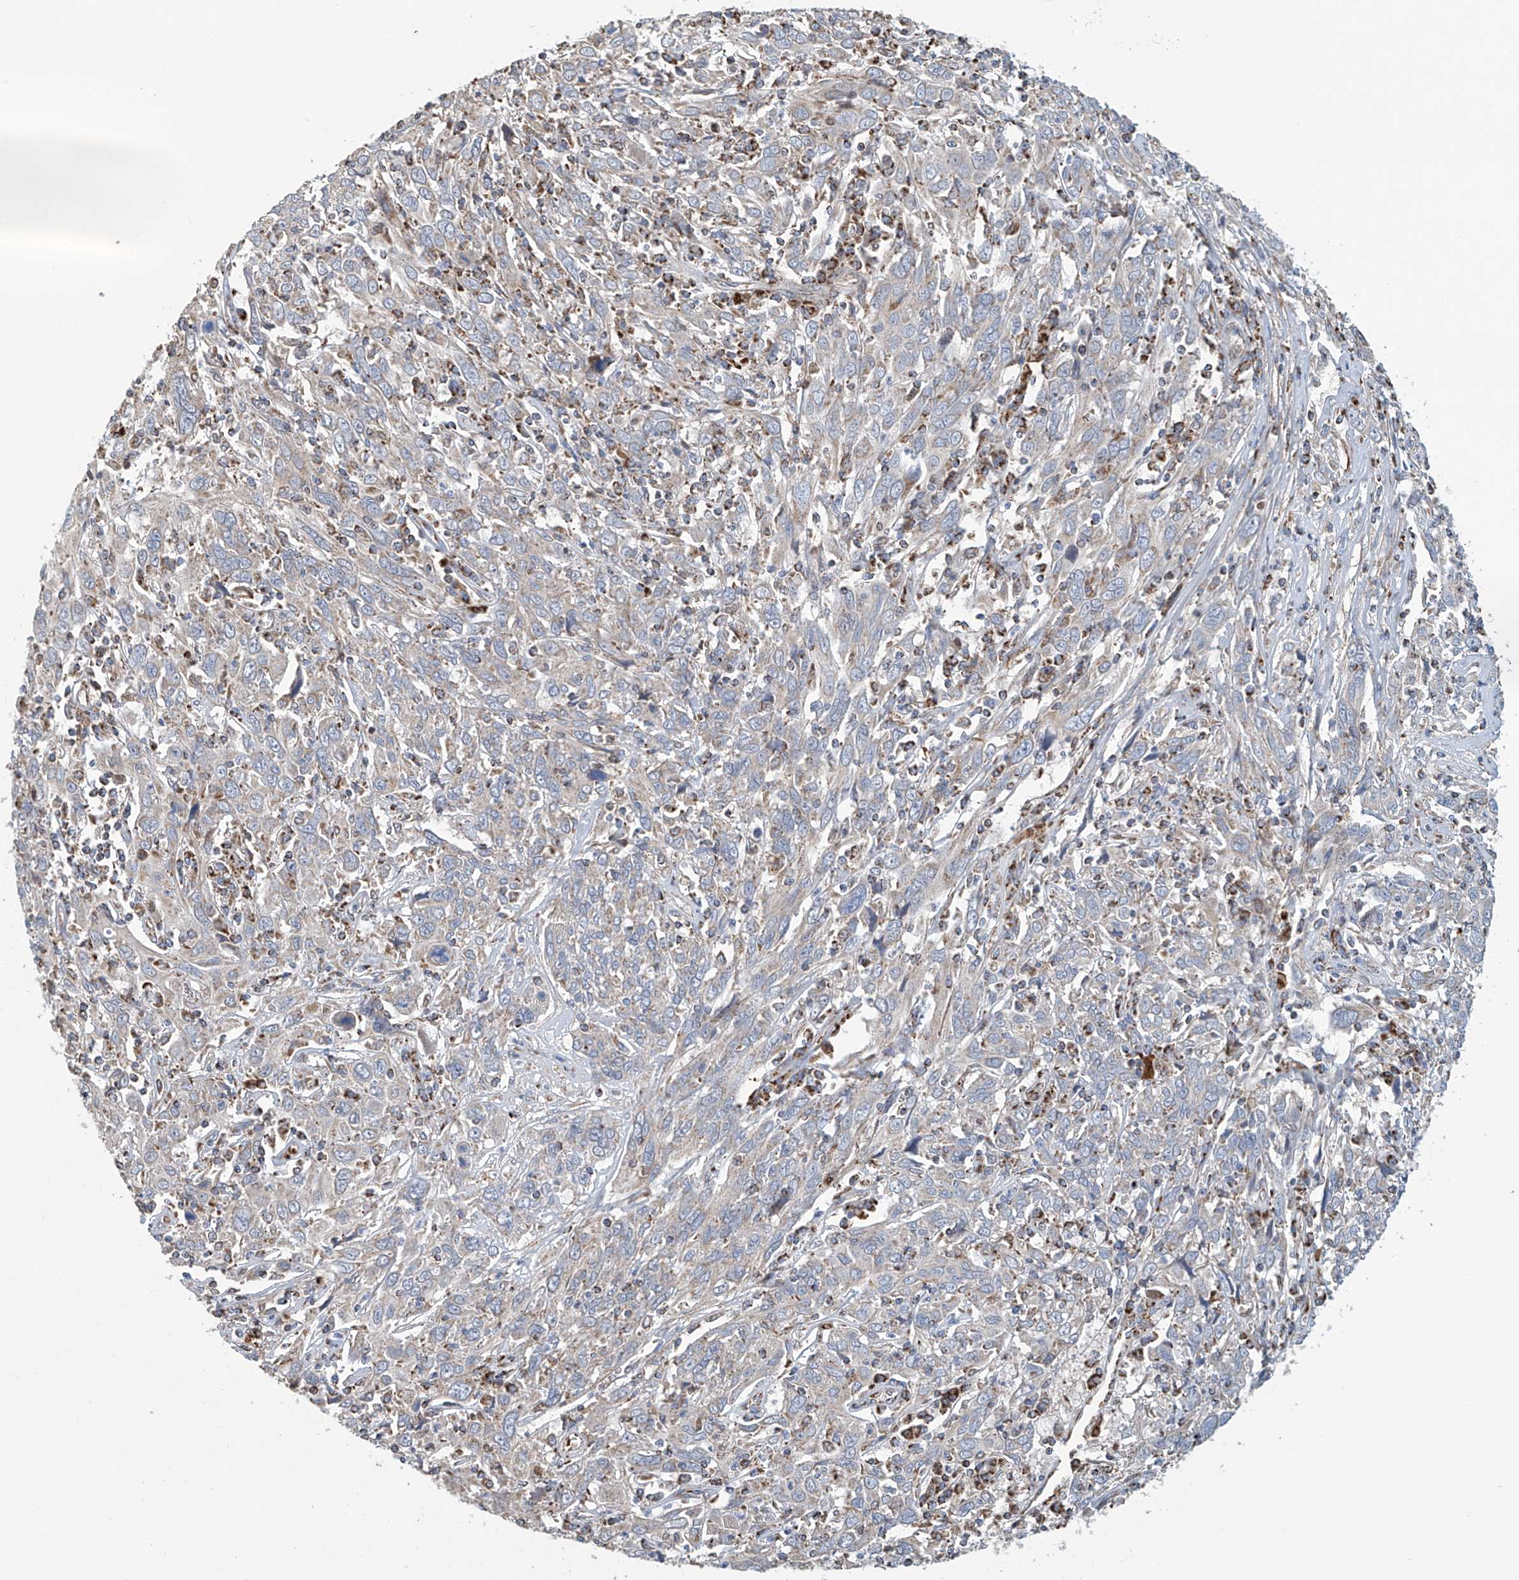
{"staining": {"intensity": "negative", "quantity": "none", "location": "none"}, "tissue": "cervical cancer", "cell_type": "Tumor cells", "image_type": "cancer", "snomed": [{"axis": "morphology", "description": "Squamous cell carcinoma, NOS"}, {"axis": "topography", "description": "Cervix"}], "caption": "Cervical squamous cell carcinoma was stained to show a protein in brown. There is no significant positivity in tumor cells. (DAB (3,3'-diaminobenzidine) immunohistochemistry, high magnification).", "gene": "COMMD1", "patient": {"sex": "female", "age": 46}}